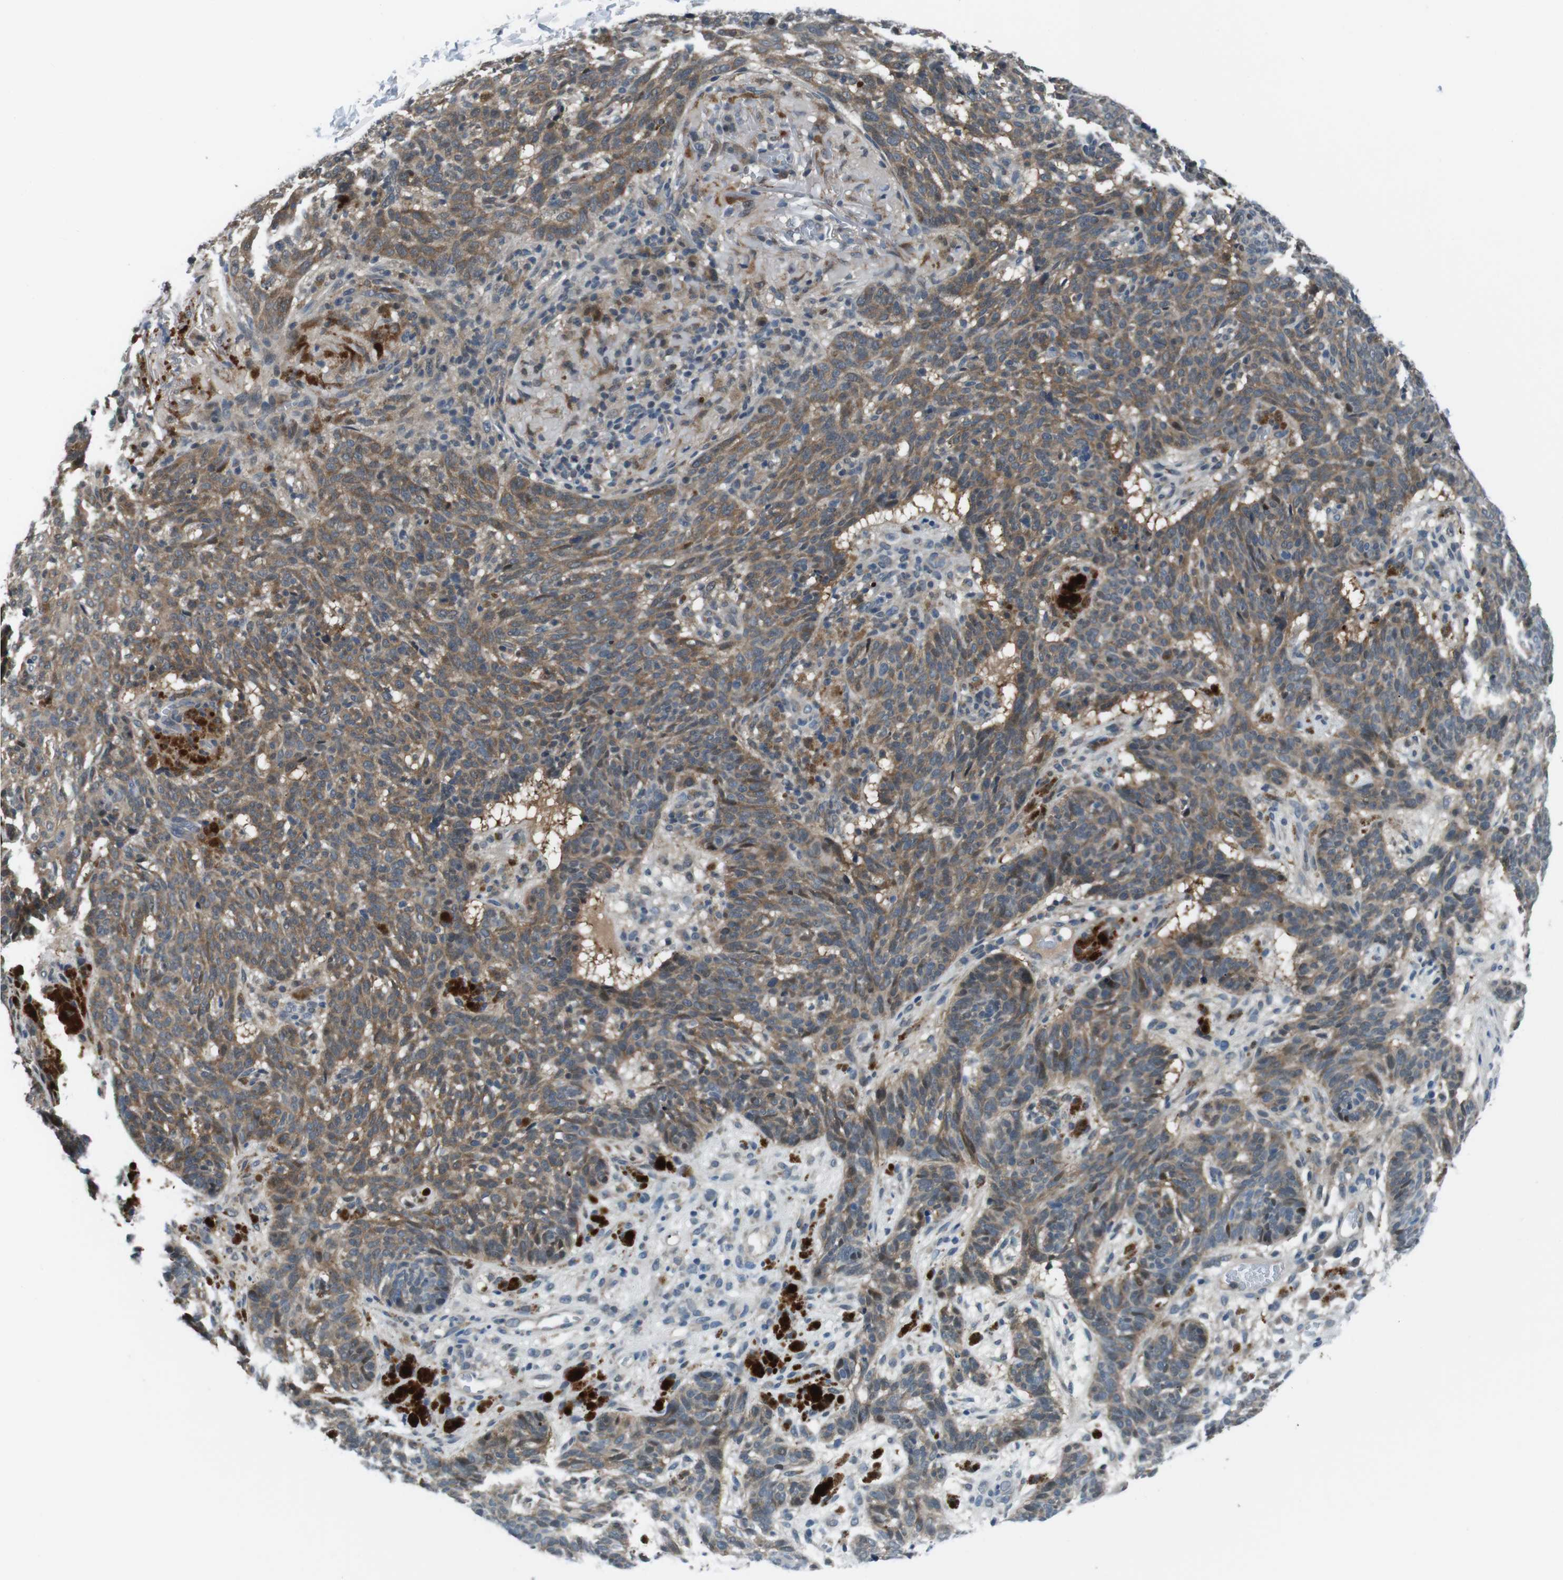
{"staining": {"intensity": "weak", "quantity": ">75%", "location": "cytoplasmic/membranous"}, "tissue": "skin cancer", "cell_type": "Tumor cells", "image_type": "cancer", "snomed": [{"axis": "morphology", "description": "Basal cell carcinoma"}, {"axis": "topography", "description": "Skin"}], "caption": "A high-resolution image shows immunohistochemistry staining of skin cancer (basal cell carcinoma), which displays weak cytoplasmic/membranous positivity in about >75% of tumor cells. The staining is performed using DAB brown chromogen to label protein expression. The nuclei are counter-stained blue using hematoxylin.", "gene": "LRP5", "patient": {"sex": "male", "age": 85}}